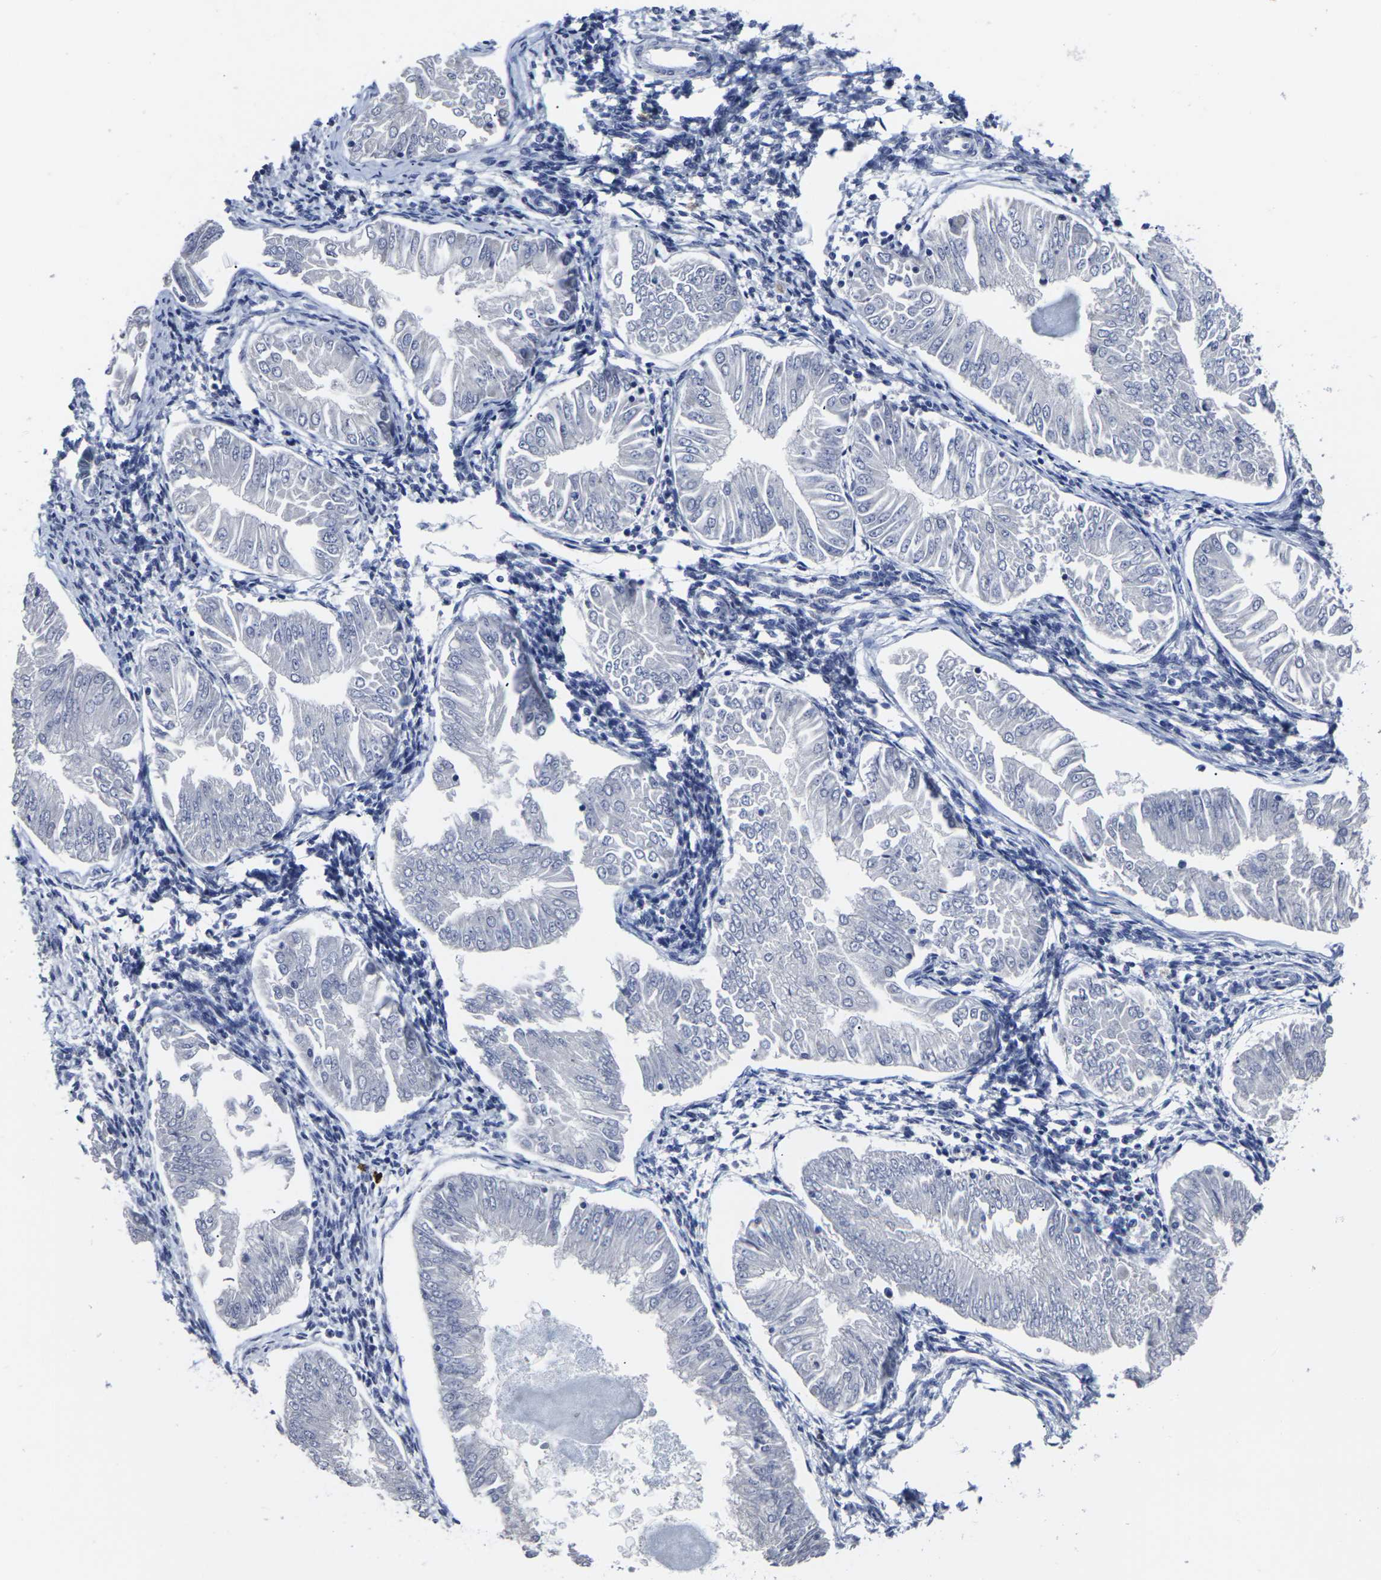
{"staining": {"intensity": "negative", "quantity": "none", "location": "none"}, "tissue": "endometrial cancer", "cell_type": "Tumor cells", "image_type": "cancer", "snomed": [{"axis": "morphology", "description": "Adenocarcinoma, NOS"}, {"axis": "topography", "description": "Endometrium"}], "caption": "Tumor cells show no significant expression in endometrial cancer.", "gene": "MSANTD4", "patient": {"sex": "female", "age": 53}}